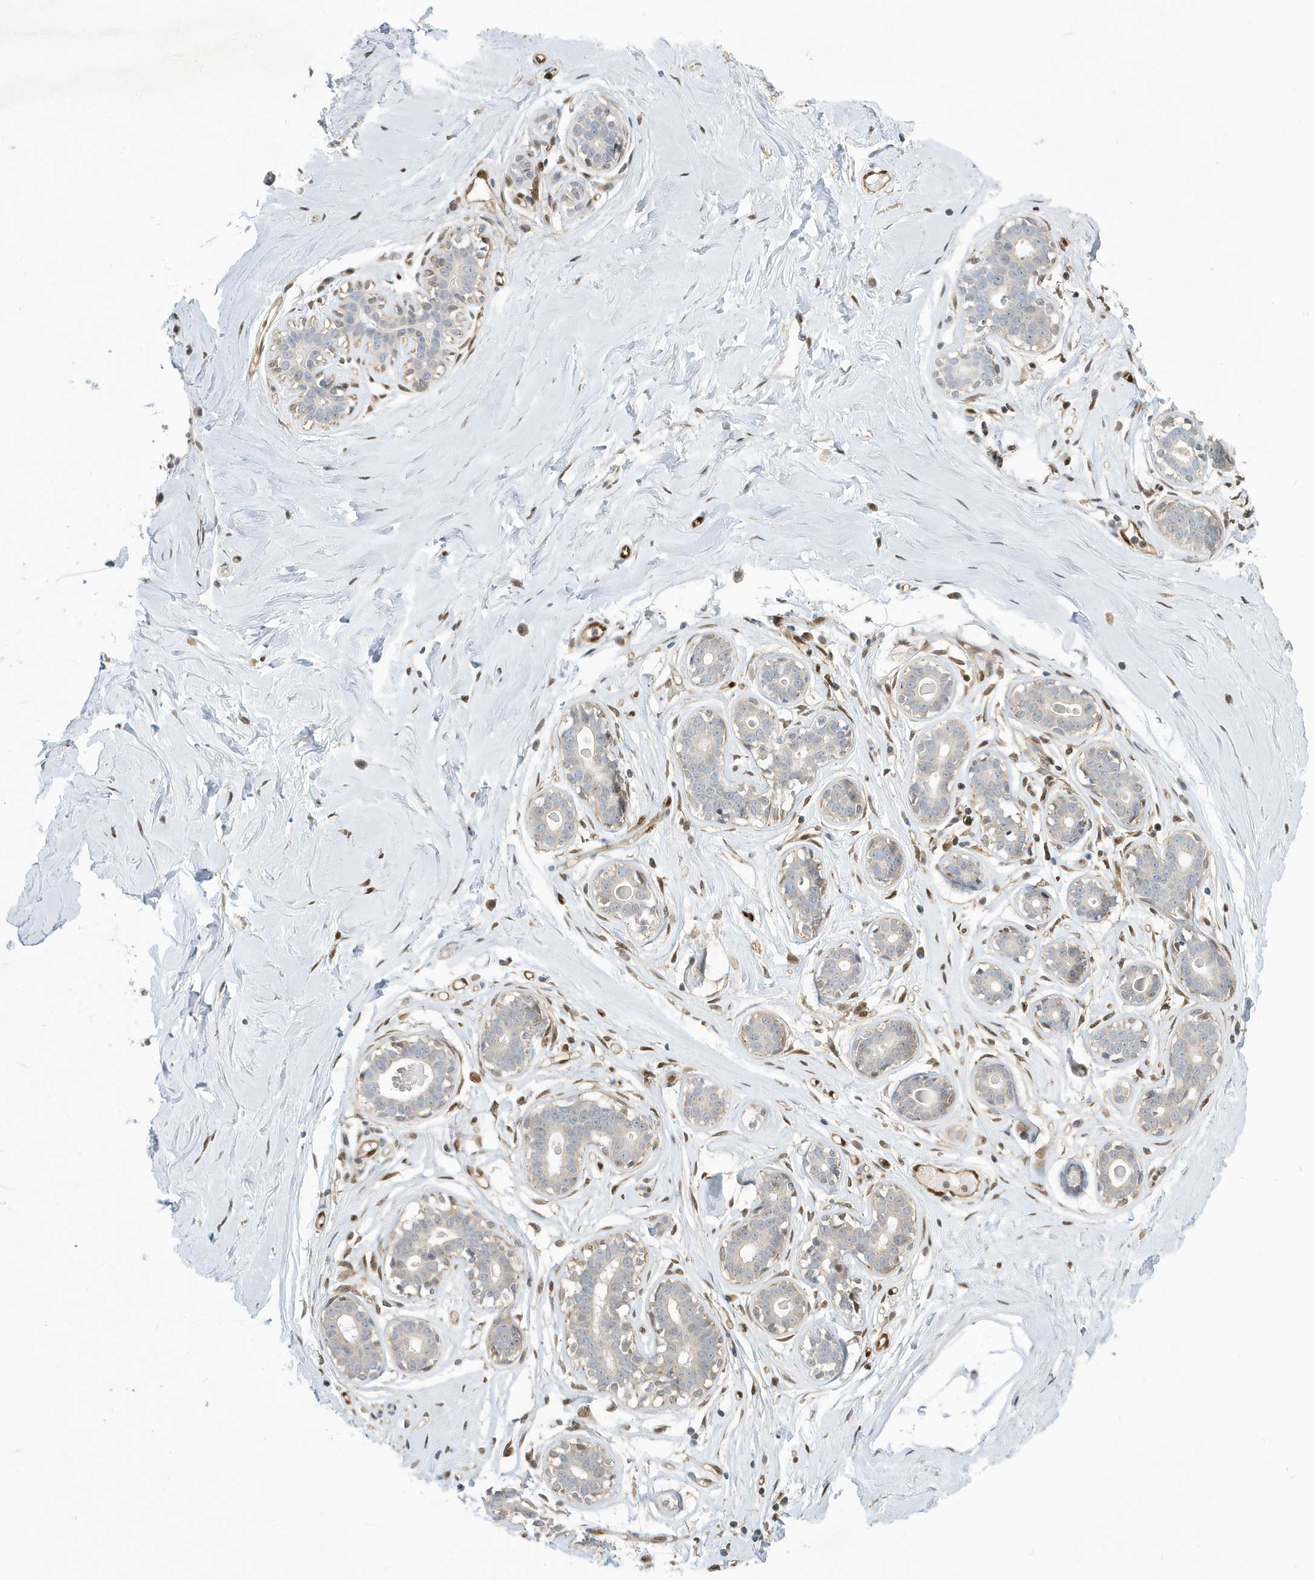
{"staining": {"intensity": "weak", "quantity": ">75%", "location": "nuclear"}, "tissue": "breast", "cell_type": "Adipocytes", "image_type": "normal", "snomed": [{"axis": "morphology", "description": "Normal tissue, NOS"}, {"axis": "morphology", "description": "Adenoma, NOS"}, {"axis": "topography", "description": "Breast"}], "caption": "Immunohistochemistry (IHC) (DAB) staining of benign breast exhibits weak nuclear protein staining in approximately >75% of adipocytes.", "gene": "NCOA7", "patient": {"sex": "female", "age": 23}}